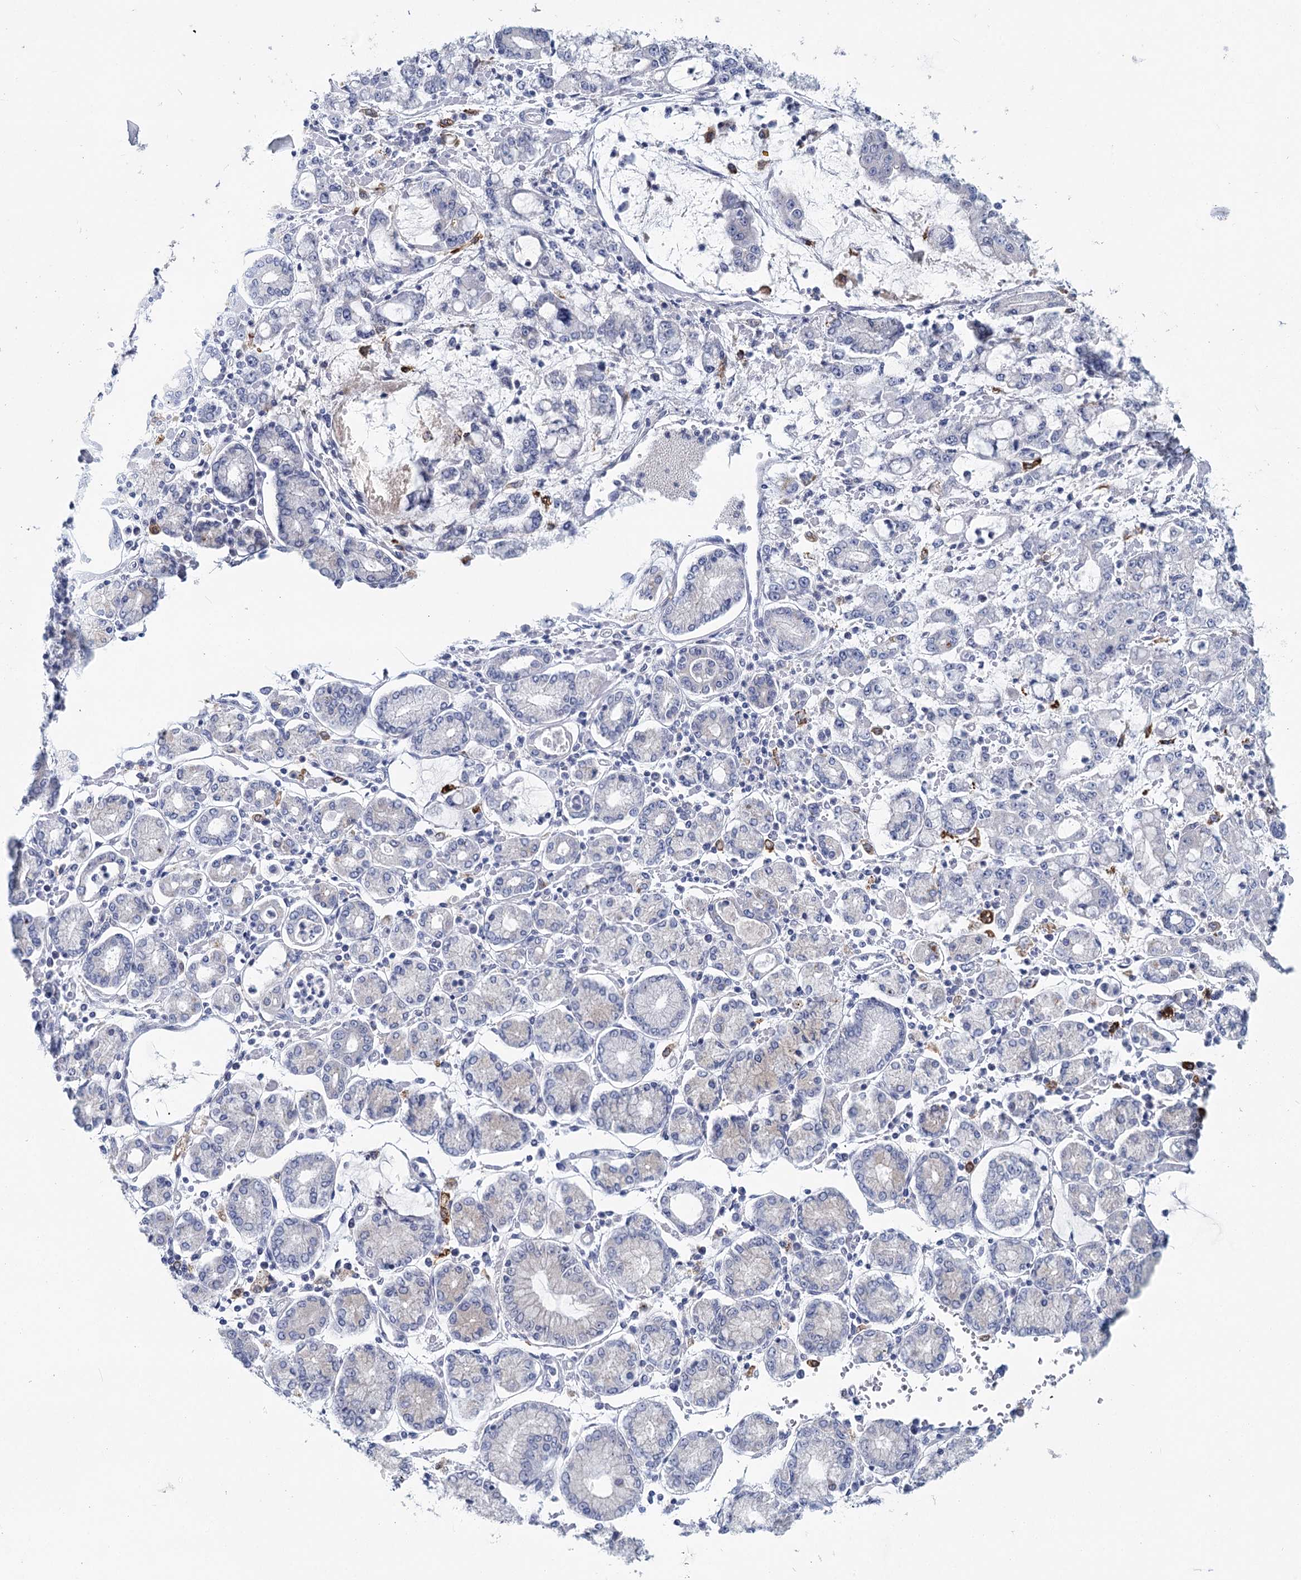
{"staining": {"intensity": "negative", "quantity": "none", "location": "none"}, "tissue": "stomach cancer", "cell_type": "Tumor cells", "image_type": "cancer", "snomed": [{"axis": "morphology", "description": "Adenocarcinoma, NOS"}, {"axis": "topography", "description": "Stomach"}], "caption": "Human stomach cancer (adenocarcinoma) stained for a protein using immunohistochemistry displays no staining in tumor cells.", "gene": "METTL7B", "patient": {"sex": "male", "age": 76}}